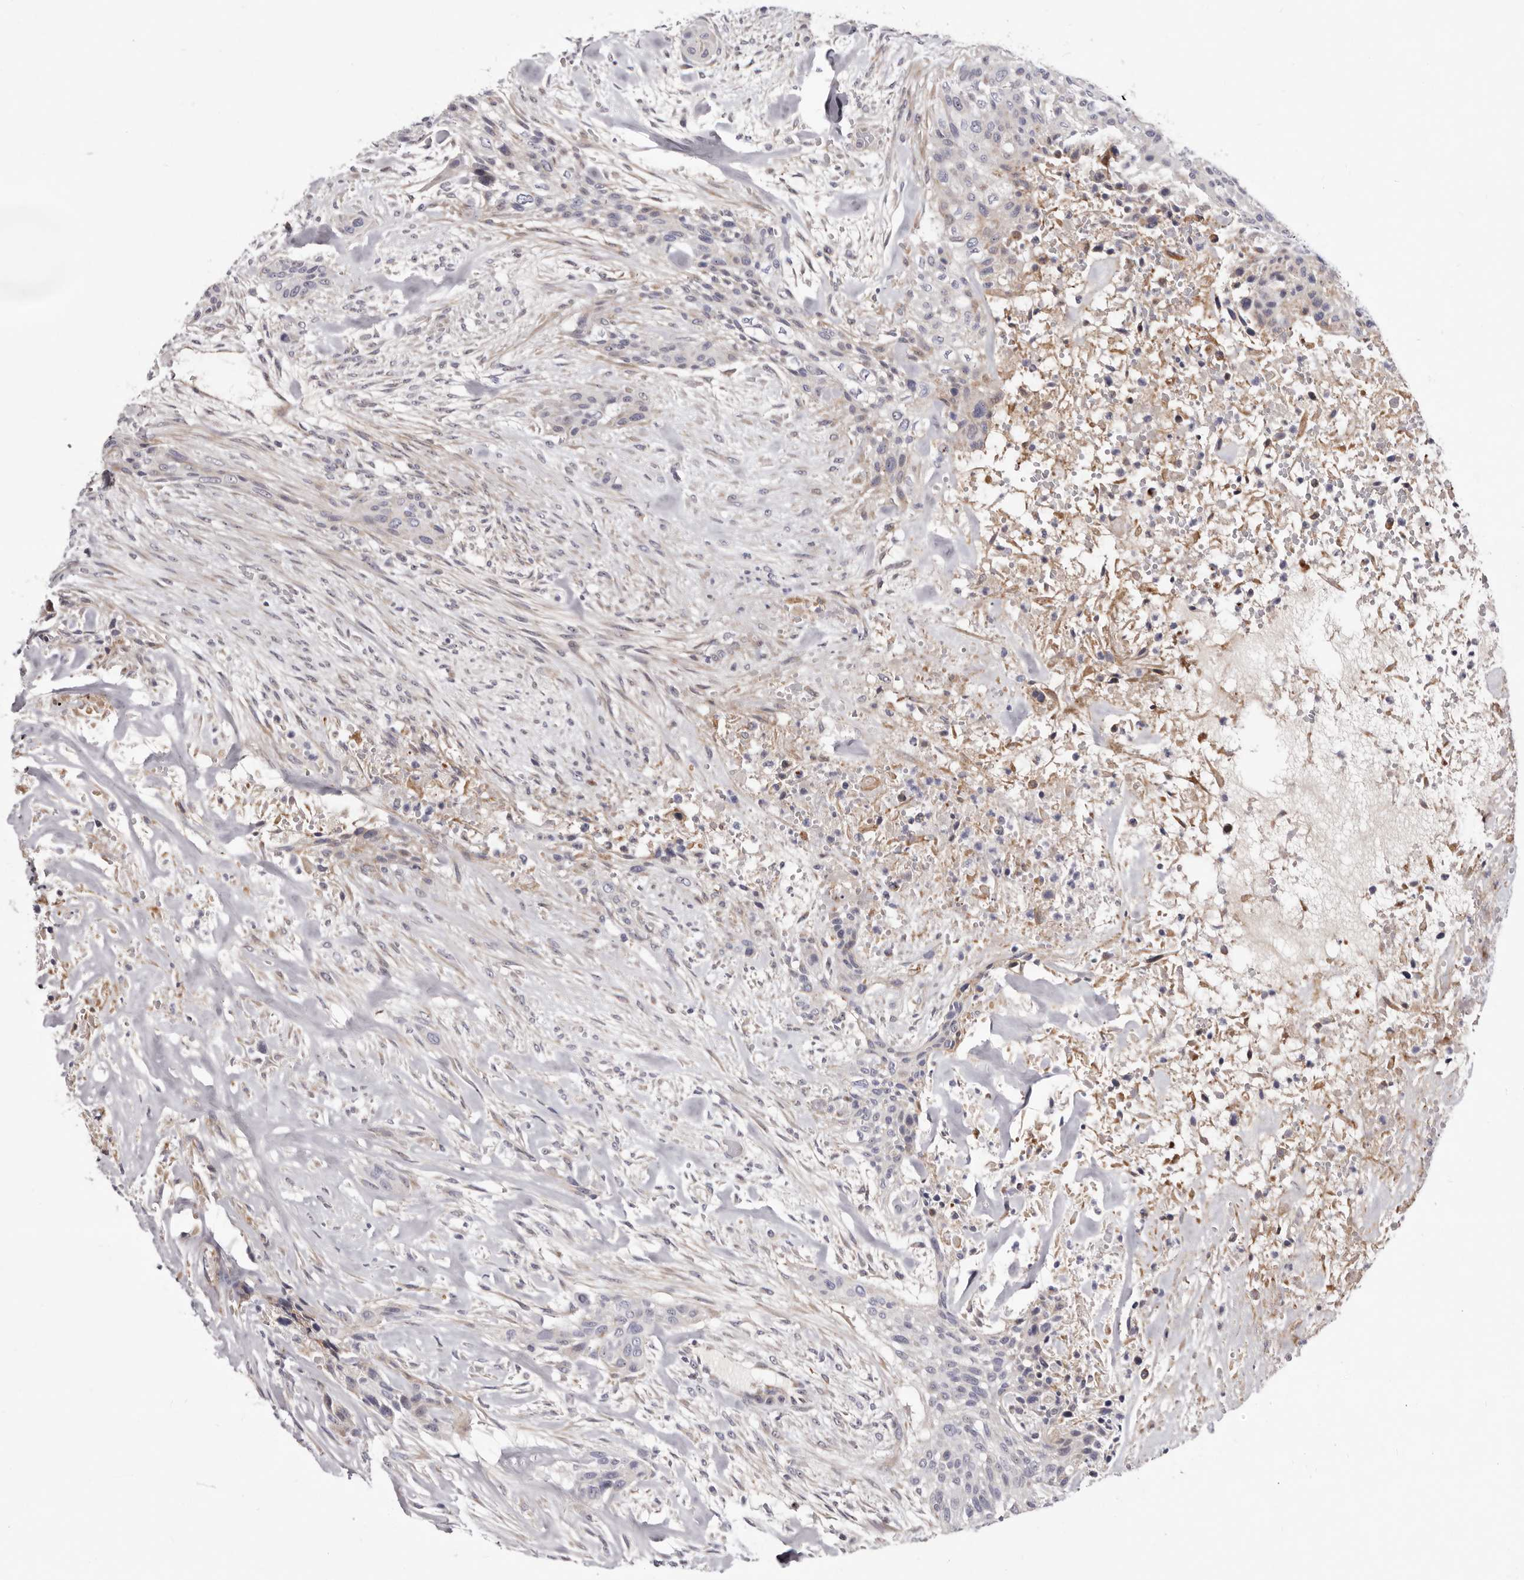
{"staining": {"intensity": "negative", "quantity": "none", "location": "none"}, "tissue": "urothelial cancer", "cell_type": "Tumor cells", "image_type": "cancer", "snomed": [{"axis": "morphology", "description": "Urothelial carcinoma, High grade"}, {"axis": "topography", "description": "Urinary bladder"}], "caption": "There is no significant positivity in tumor cells of urothelial carcinoma (high-grade). (Brightfield microscopy of DAB (3,3'-diaminobenzidine) immunohistochemistry (IHC) at high magnification).", "gene": "NUBPL", "patient": {"sex": "male", "age": 35}}